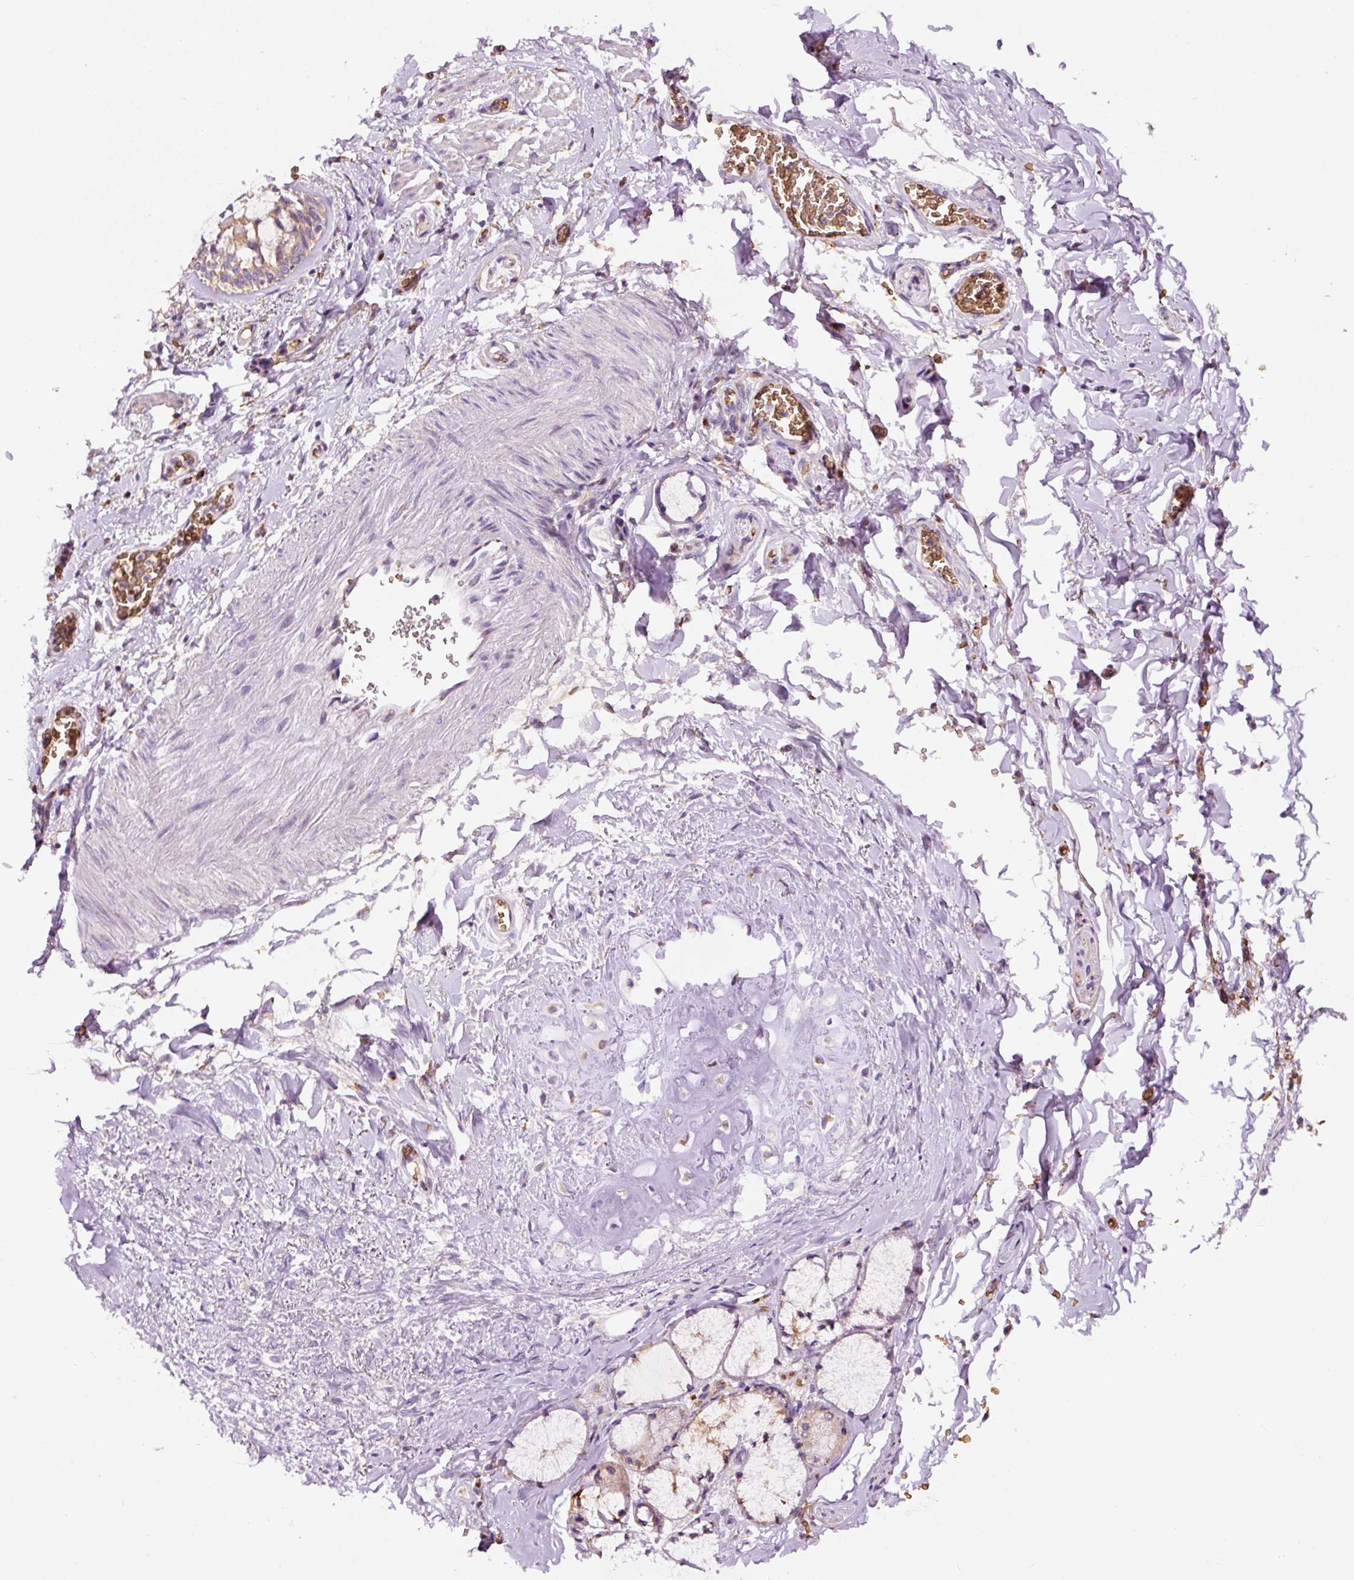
{"staining": {"intensity": "negative", "quantity": "none", "location": "none"}, "tissue": "adipose tissue", "cell_type": "Adipocytes", "image_type": "normal", "snomed": [{"axis": "morphology", "description": "Normal tissue, NOS"}, {"axis": "morphology", "description": "Degeneration, NOS"}, {"axis": "topography", "description": "Cartilage tissue"}, {"axis": "topography", "description": "Lung"}], "caption": "This is a image of IHC staining of benign adipose tissue, which shows no expression in adipocytes.", "gene": "PRRC2A", "patient": {"sex": "female", "age": 61}}